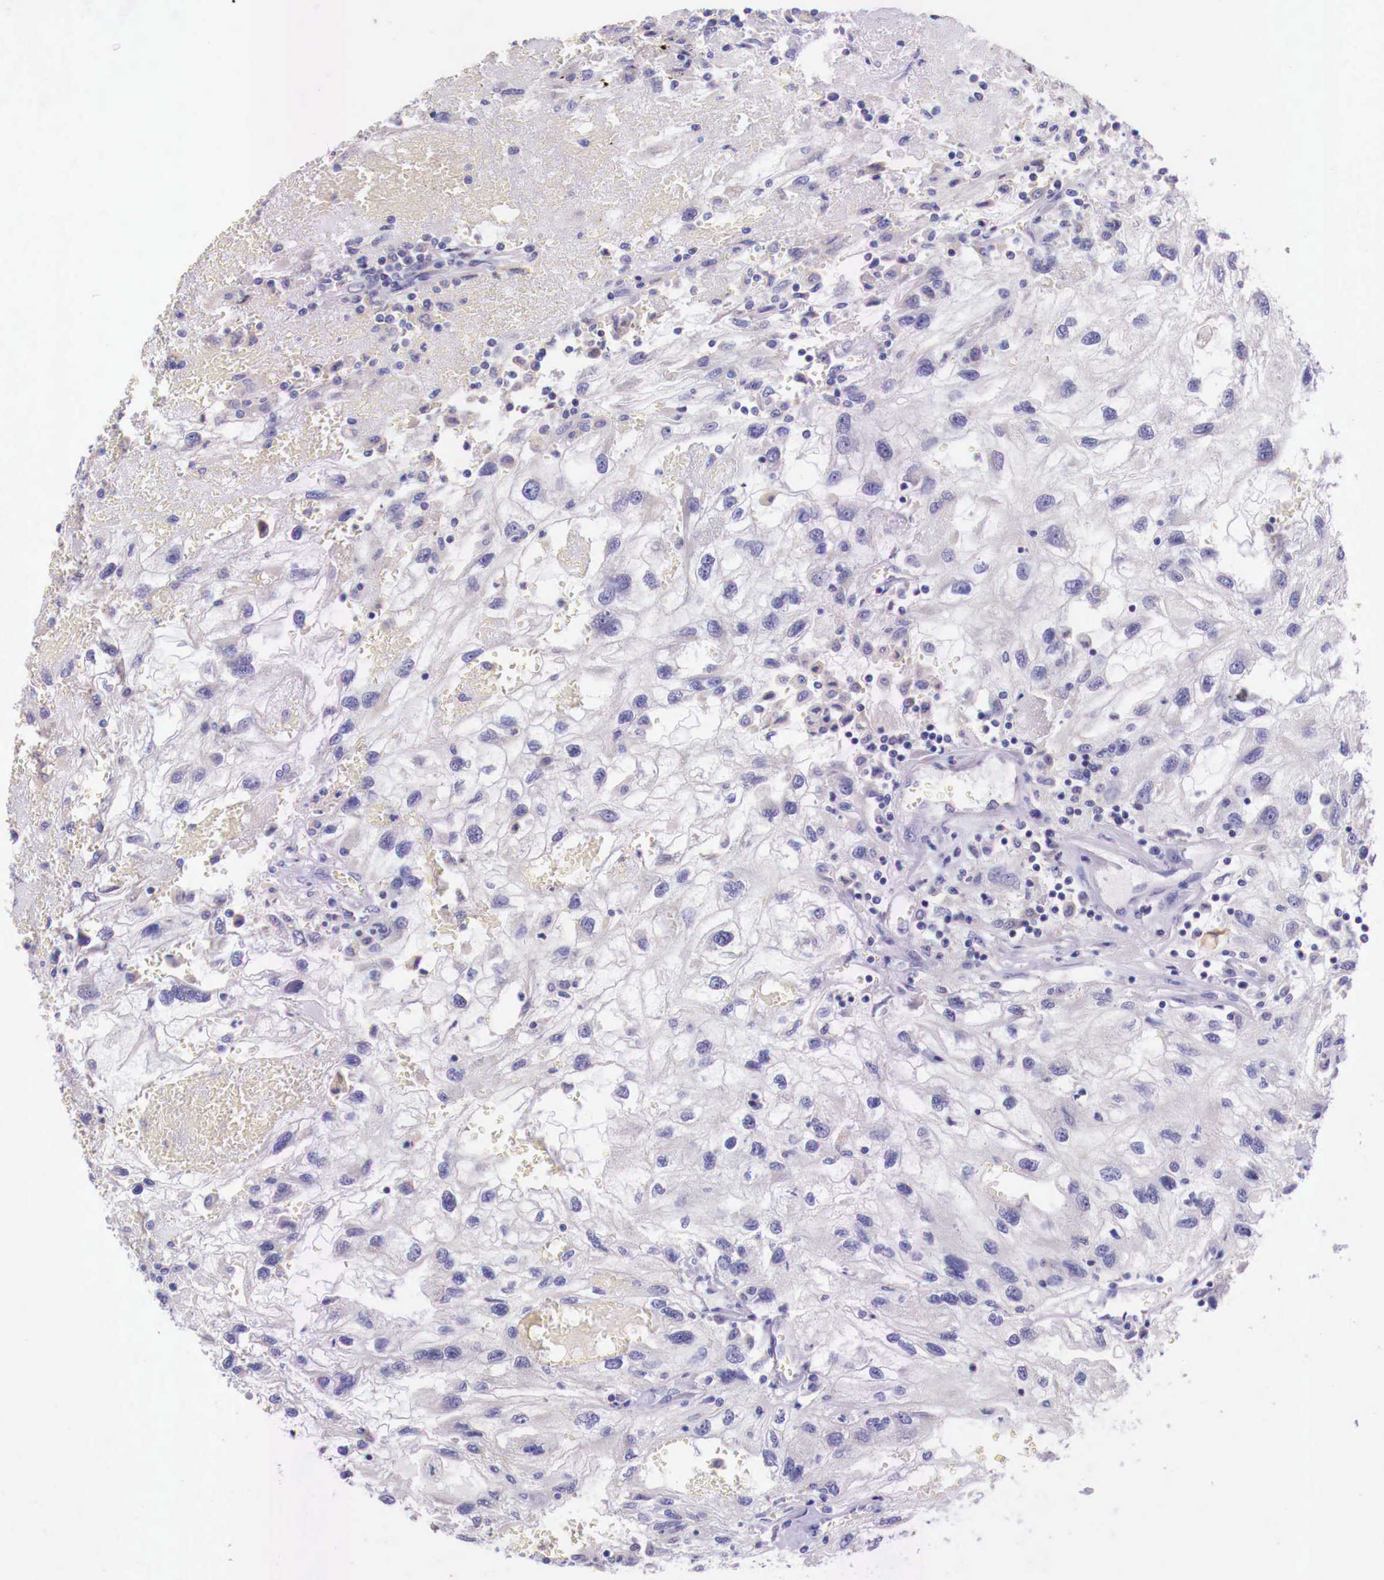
{"staining": {"intensity": "negative", "quantity": "none", "location": "none"}, "tissue": "renal cancer", "cell_type": "Tumor cells", "image_type": "cancer", "snomed": [{"axis": "morphology", "description": "Normal tissue, NOS"}, {"axis": "morphology", "description": "Adenocarcinoma, NOS"}, {"axis": "topography", "description": "Kidney"}], "caption": "Immunohistochemical staining of renal cancer (adenocarcinoma) shows no significant expression in tumor cells.", "gene": "GRIPAP1", "patient": {"sex": "male", "age": 71}}